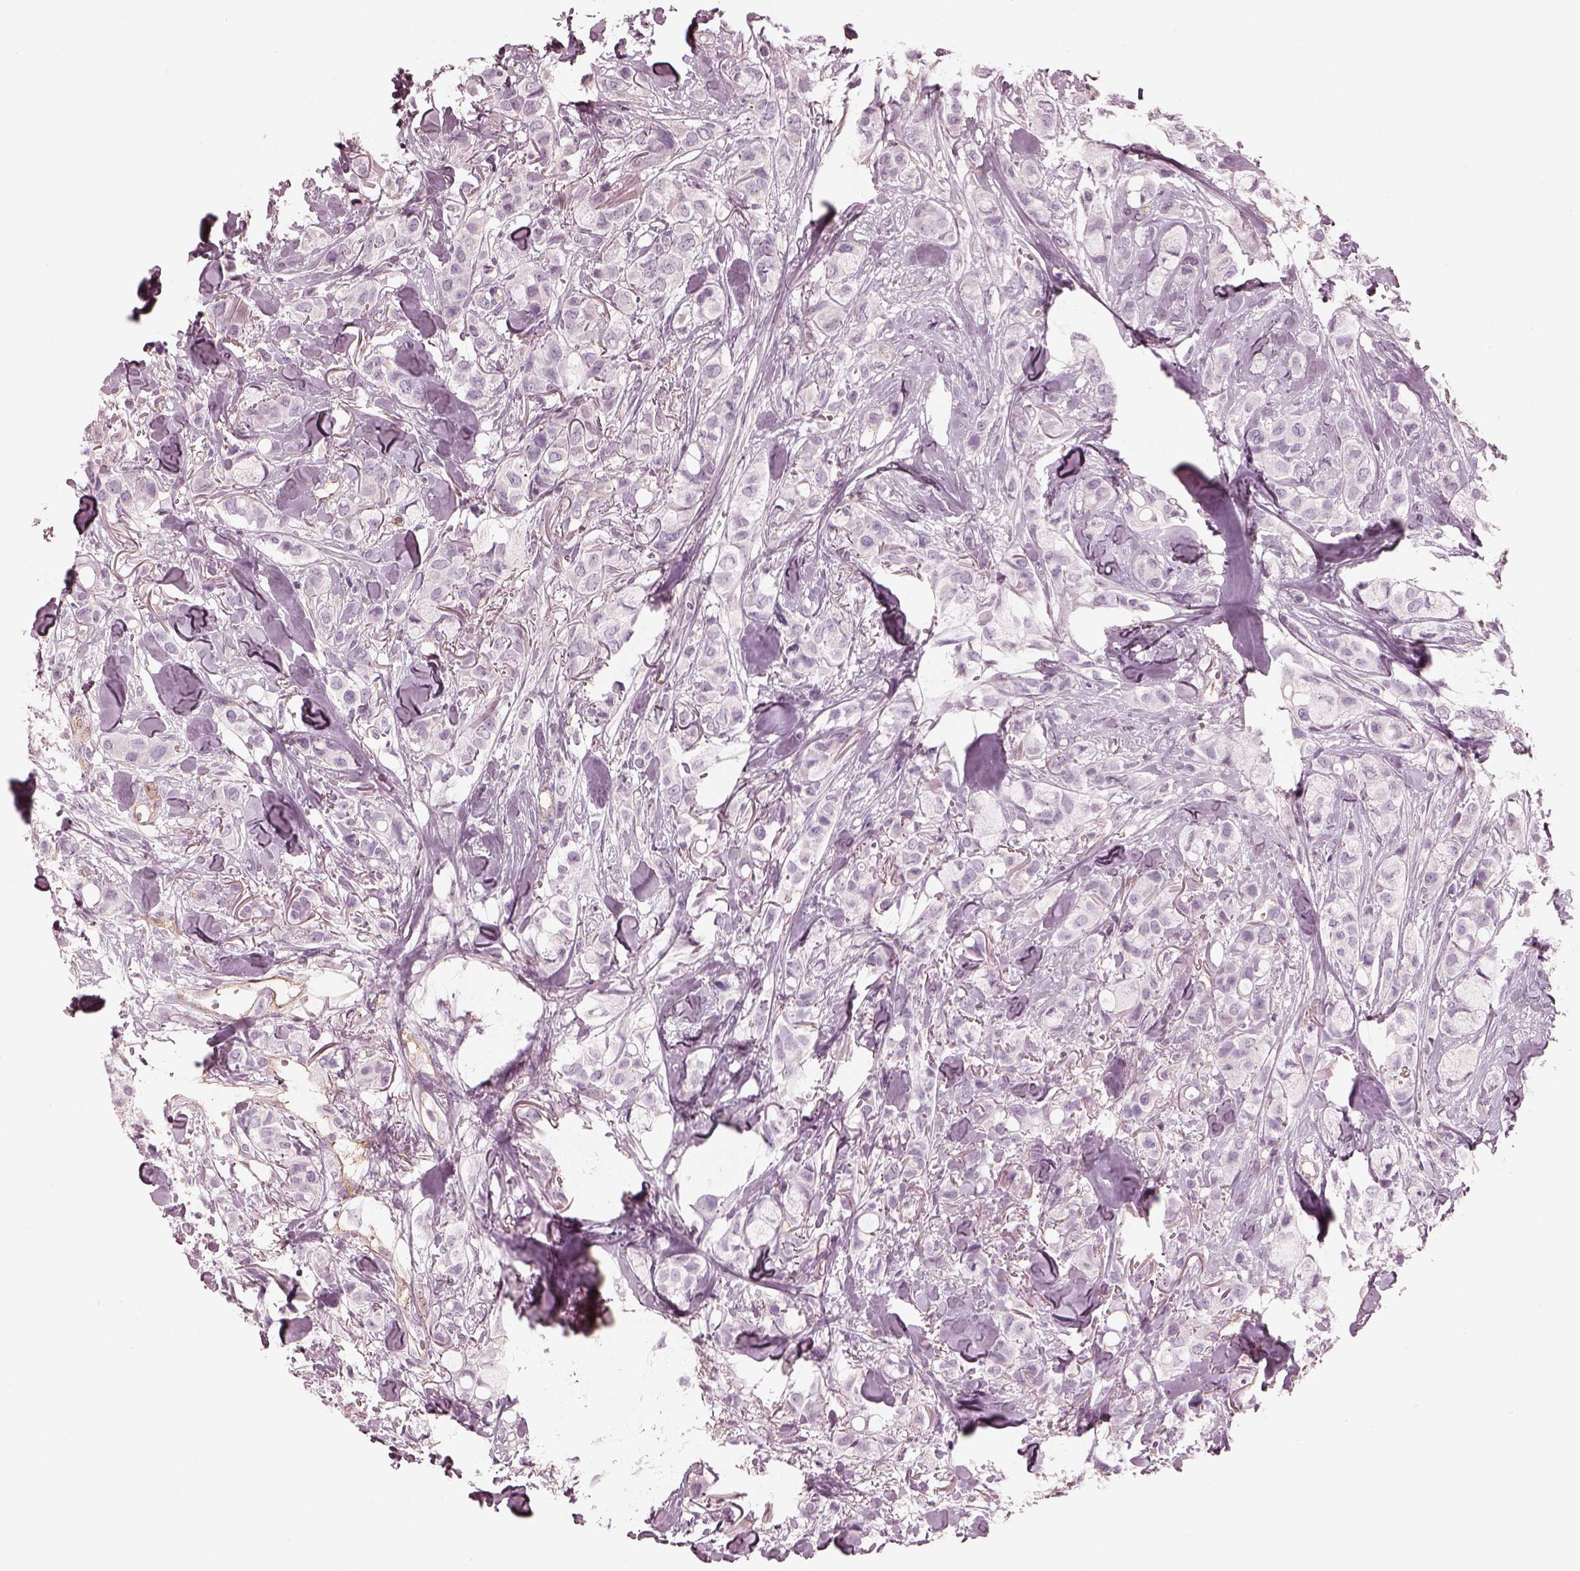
{"staining": {"intensity": "negative", "quantity": "none", "location": "none"}, "tissue": "breast cancer", "cell_type": "Tumor cells", "image_type": "cancer", "snomed": [{"axis": "morphology", "description": "Duct carcinoma"}, {"axis": "topography", "description": "Breast"}], "caption": "Infiltrating ductal carcinoma (breast) was stained to show a protein in brown. There is no significant staining in tumor cells. (Stains: DAB (3,3'-diaminobenzidine) immunohistochemistry (IHC) with hematoxylin counter stain, Microscopy: brightfield microscopy at high magnification).", "gene": "EIF4E1B", "patient": {"sex": "female", "age": 85}}